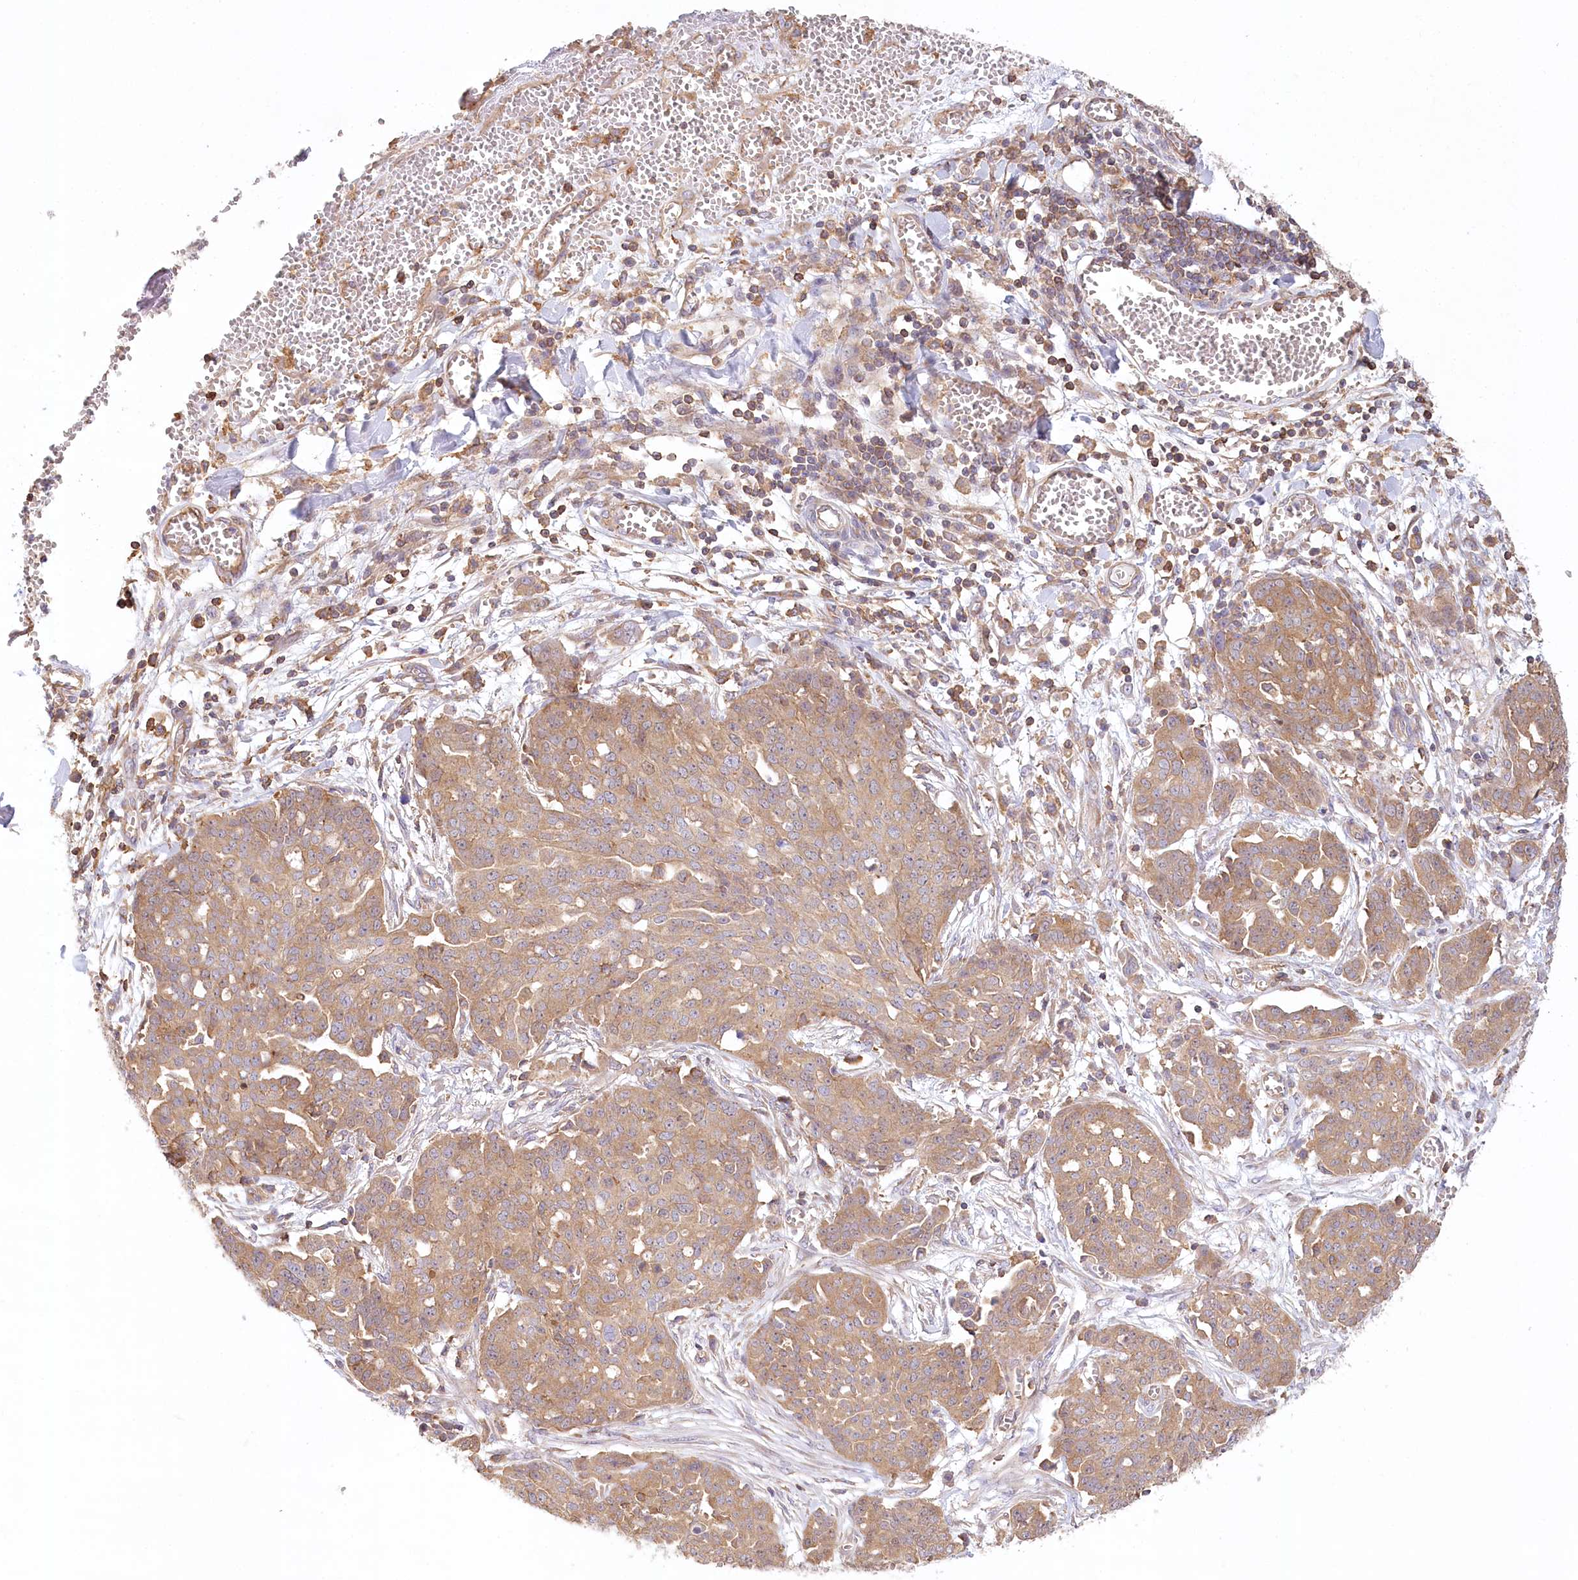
{"staining": {"intensity": "moderate", "quantity": ">75%", "location": "cytoplasmic/membranous"}, "tissue": "ovarian cancer", "cell_type": "Tumor cells", "image_type": "cancer", "snomed": [{"axis": "morphology", "description": "Cystadenocarcinoma, serous, NOS"}, {"axis": "topography", "description": "Soft tissue"}, {"axis": "topography", "description": "Ovary"}], "caption": "Ovarian cancer (serous cystadenocarcinoma) stained for a protein (brown) exhibits moderate cytoplasmic/membranous positive staining in about >75% of tumor cells.", "gene": "UMPS", "patient": {"sex": "female", "age": 57}}